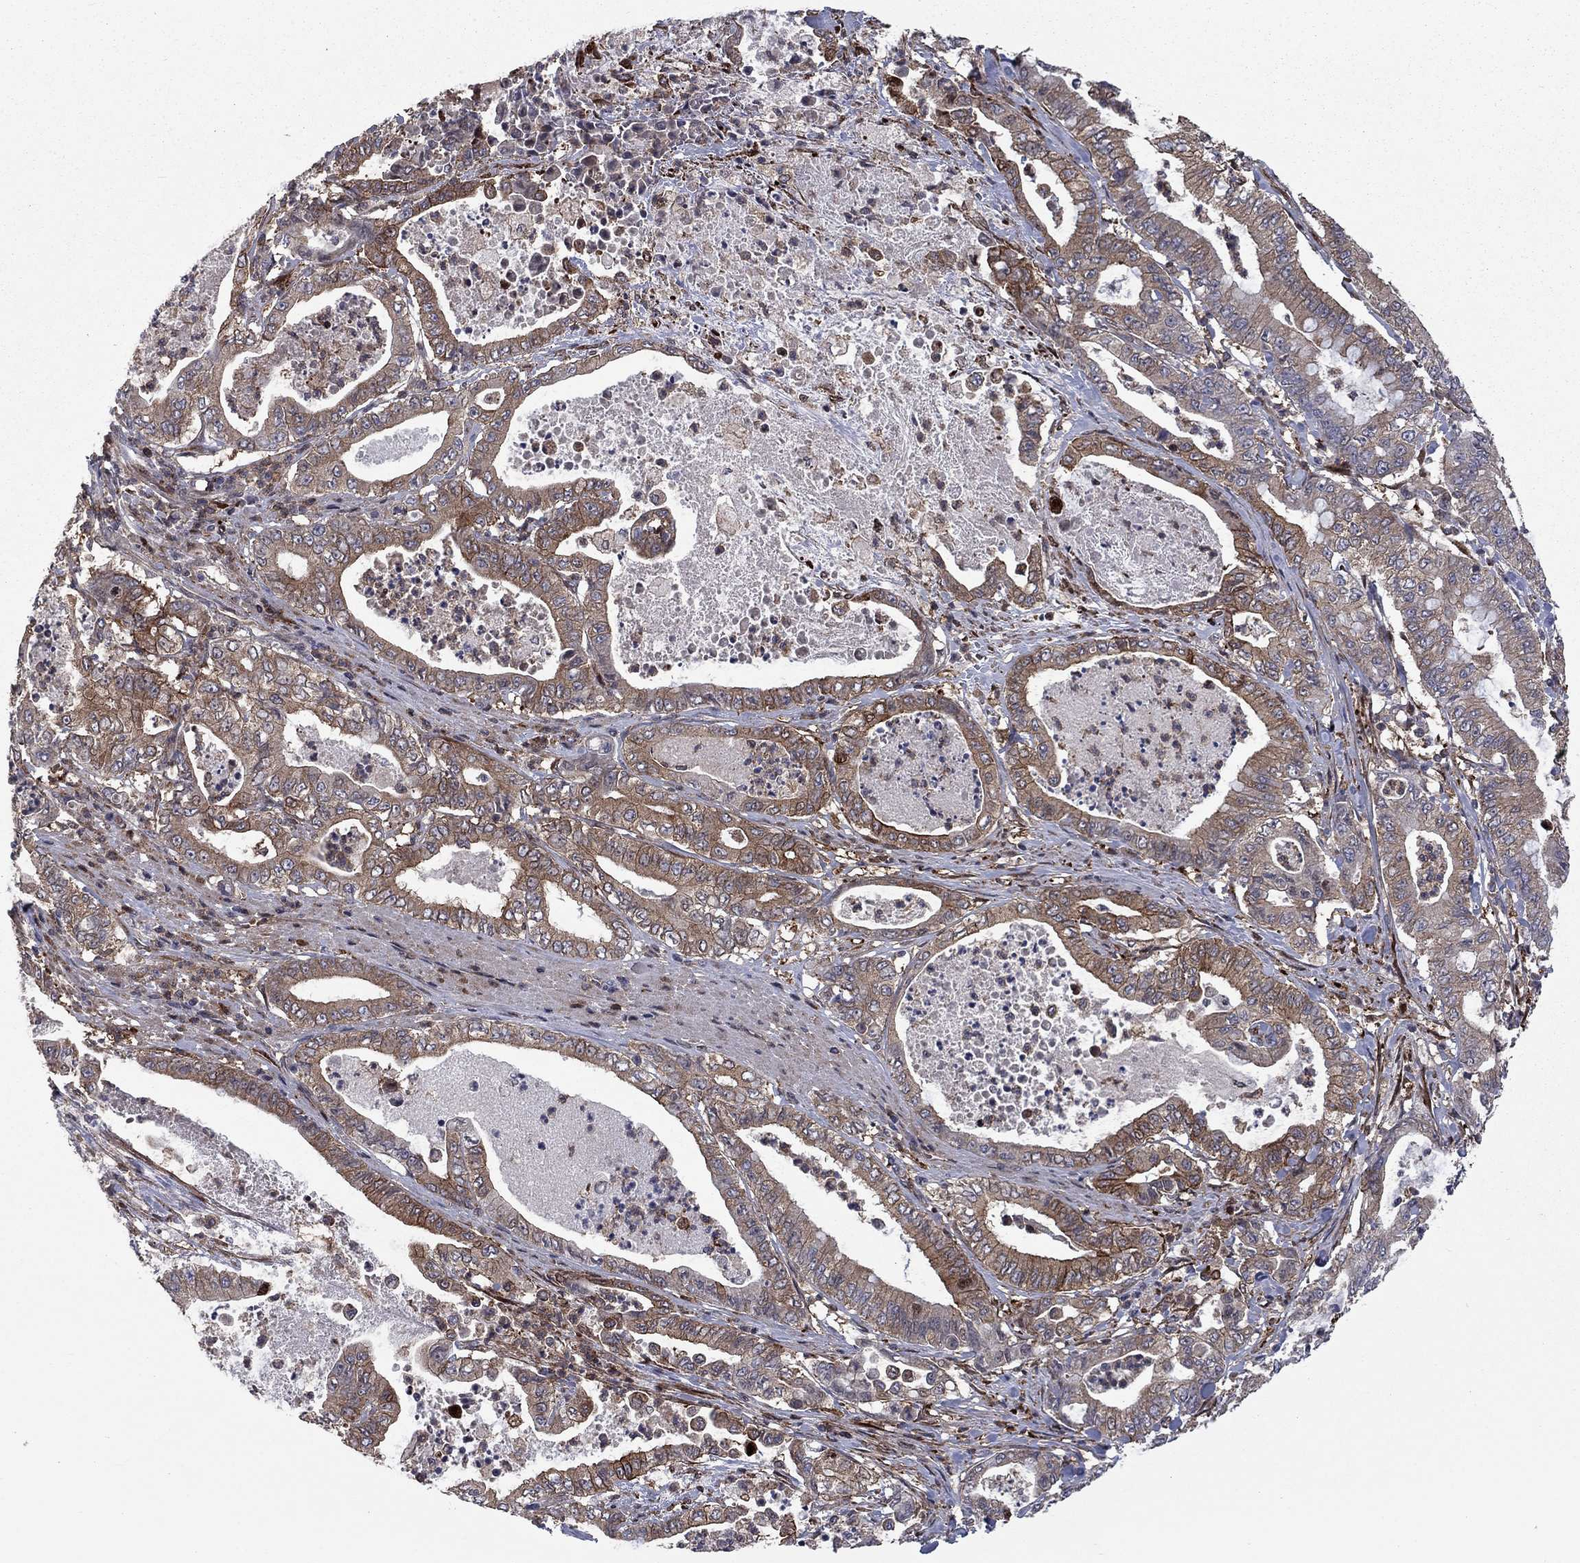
{"staining": {"intensity": "moderate", "quantity": ">75%", "location": "cytoplasmic/membranous"}, "tissue": "pancreatic cancer", "cell_type": "Tumor cells", "image_type": "cancer", "snomed": [{"axis": "morphology", "description": "Adenocarcinoma, NOS"}, {"axis": "topography", "description": "Pancreas"}], "caption": "About >75% of tumor cells in human pancreatic cancer demonstrate moderate cytoplasmic/membranous protein expression as visualized by brown immunohistochemical staining.", "gene": "HDAC4", "patient": {"sex": "male", "age": 71}}